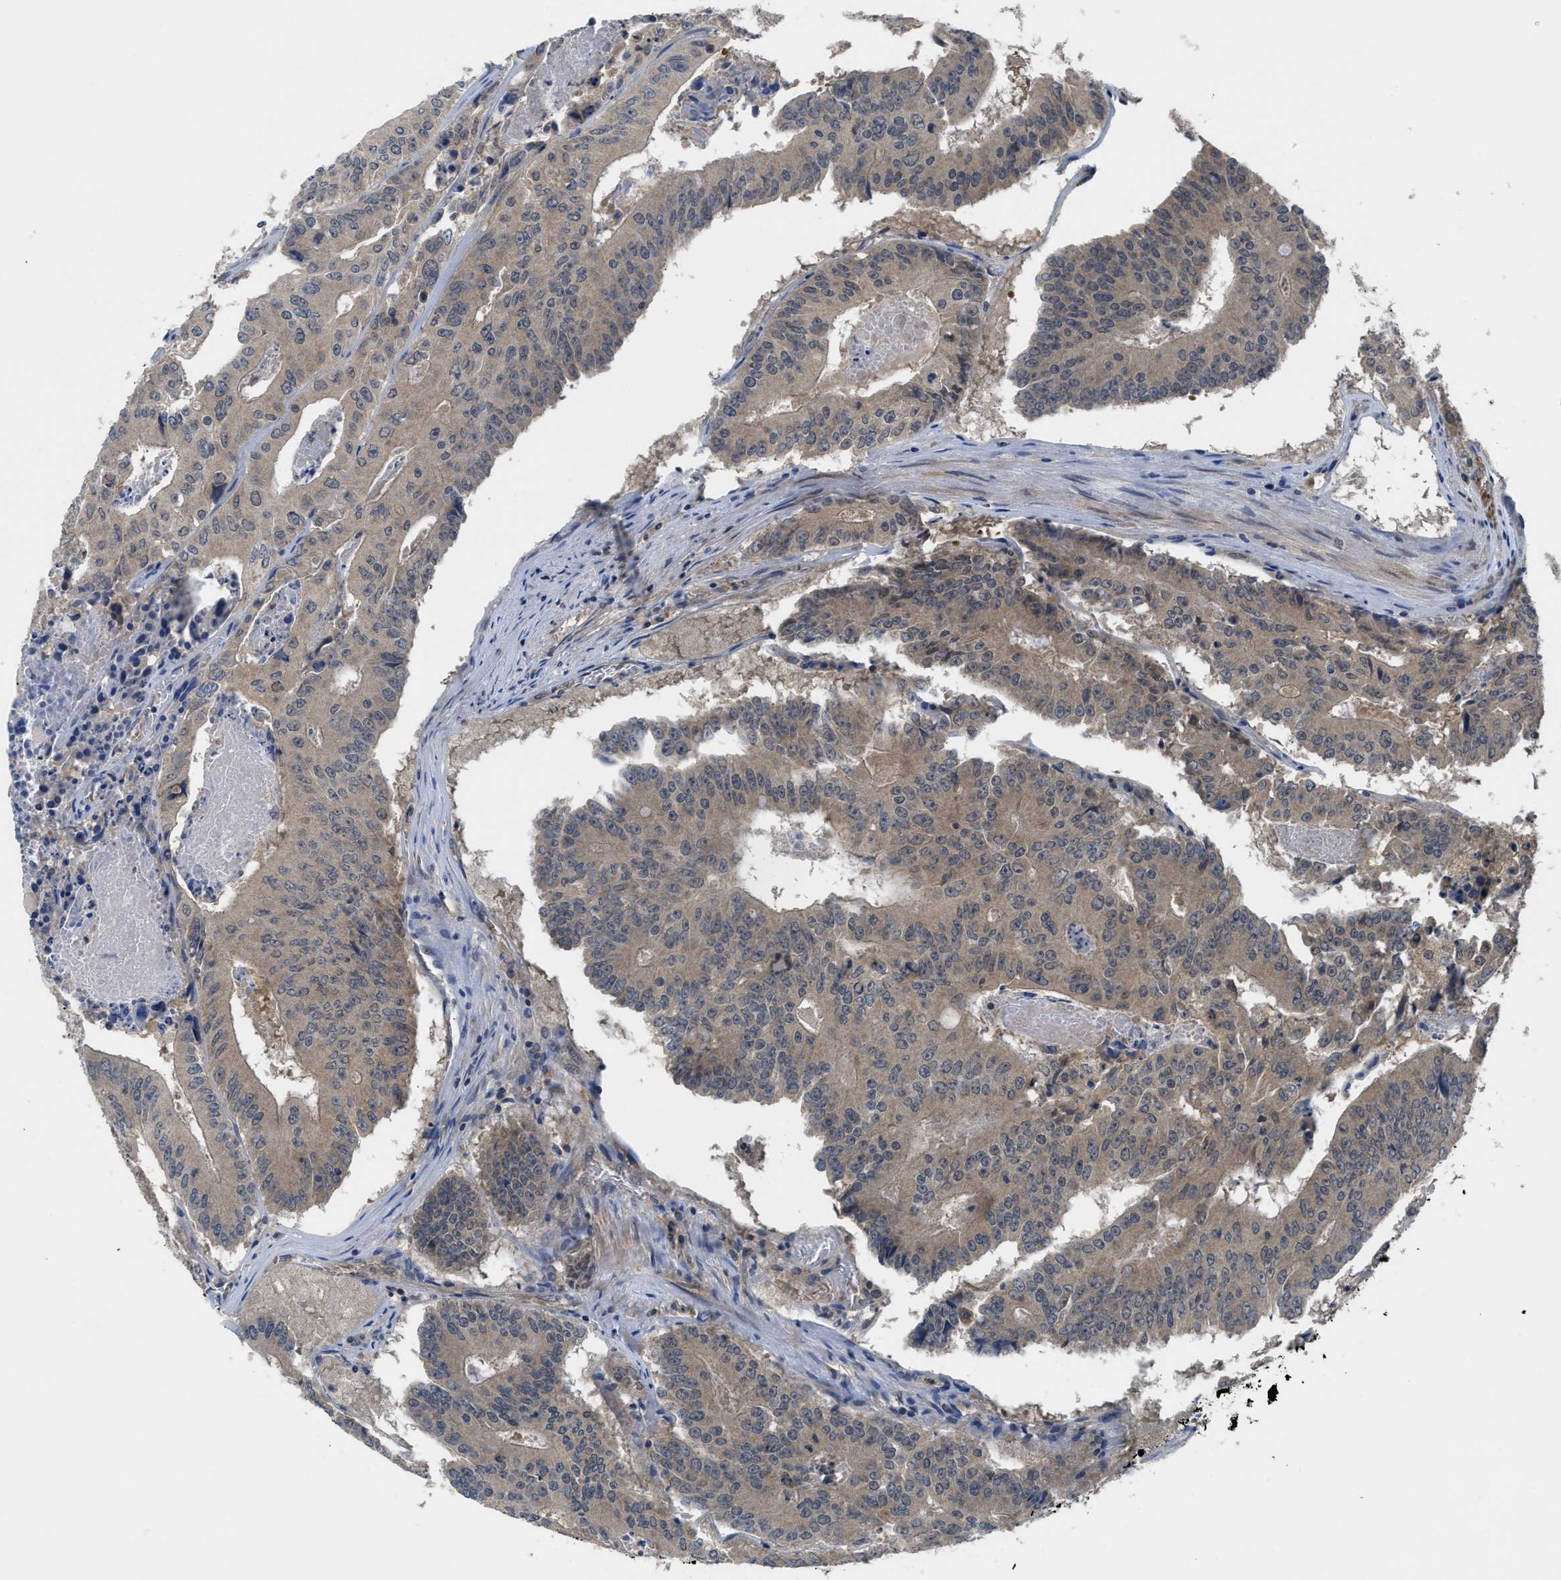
{"staining": {"intensity": "moderate", "quantity": ">75%", "location": "cytoplasmic/membranous"}, "tissue": "colorectal cancer", "cell_type": "Tumor cells", "image_type": "cancer", "snomed": [{"axis": "morphology", "description": "Adenocarcinoma, NOS"}, {"axis": "topography", "description": "Colon"}], "caption": "Colorectal cancer stained with a protein marker shows moderate staining in tumor cells.", "gene": "PDE7A", "patient": {"sex": "male", "age": 87}}